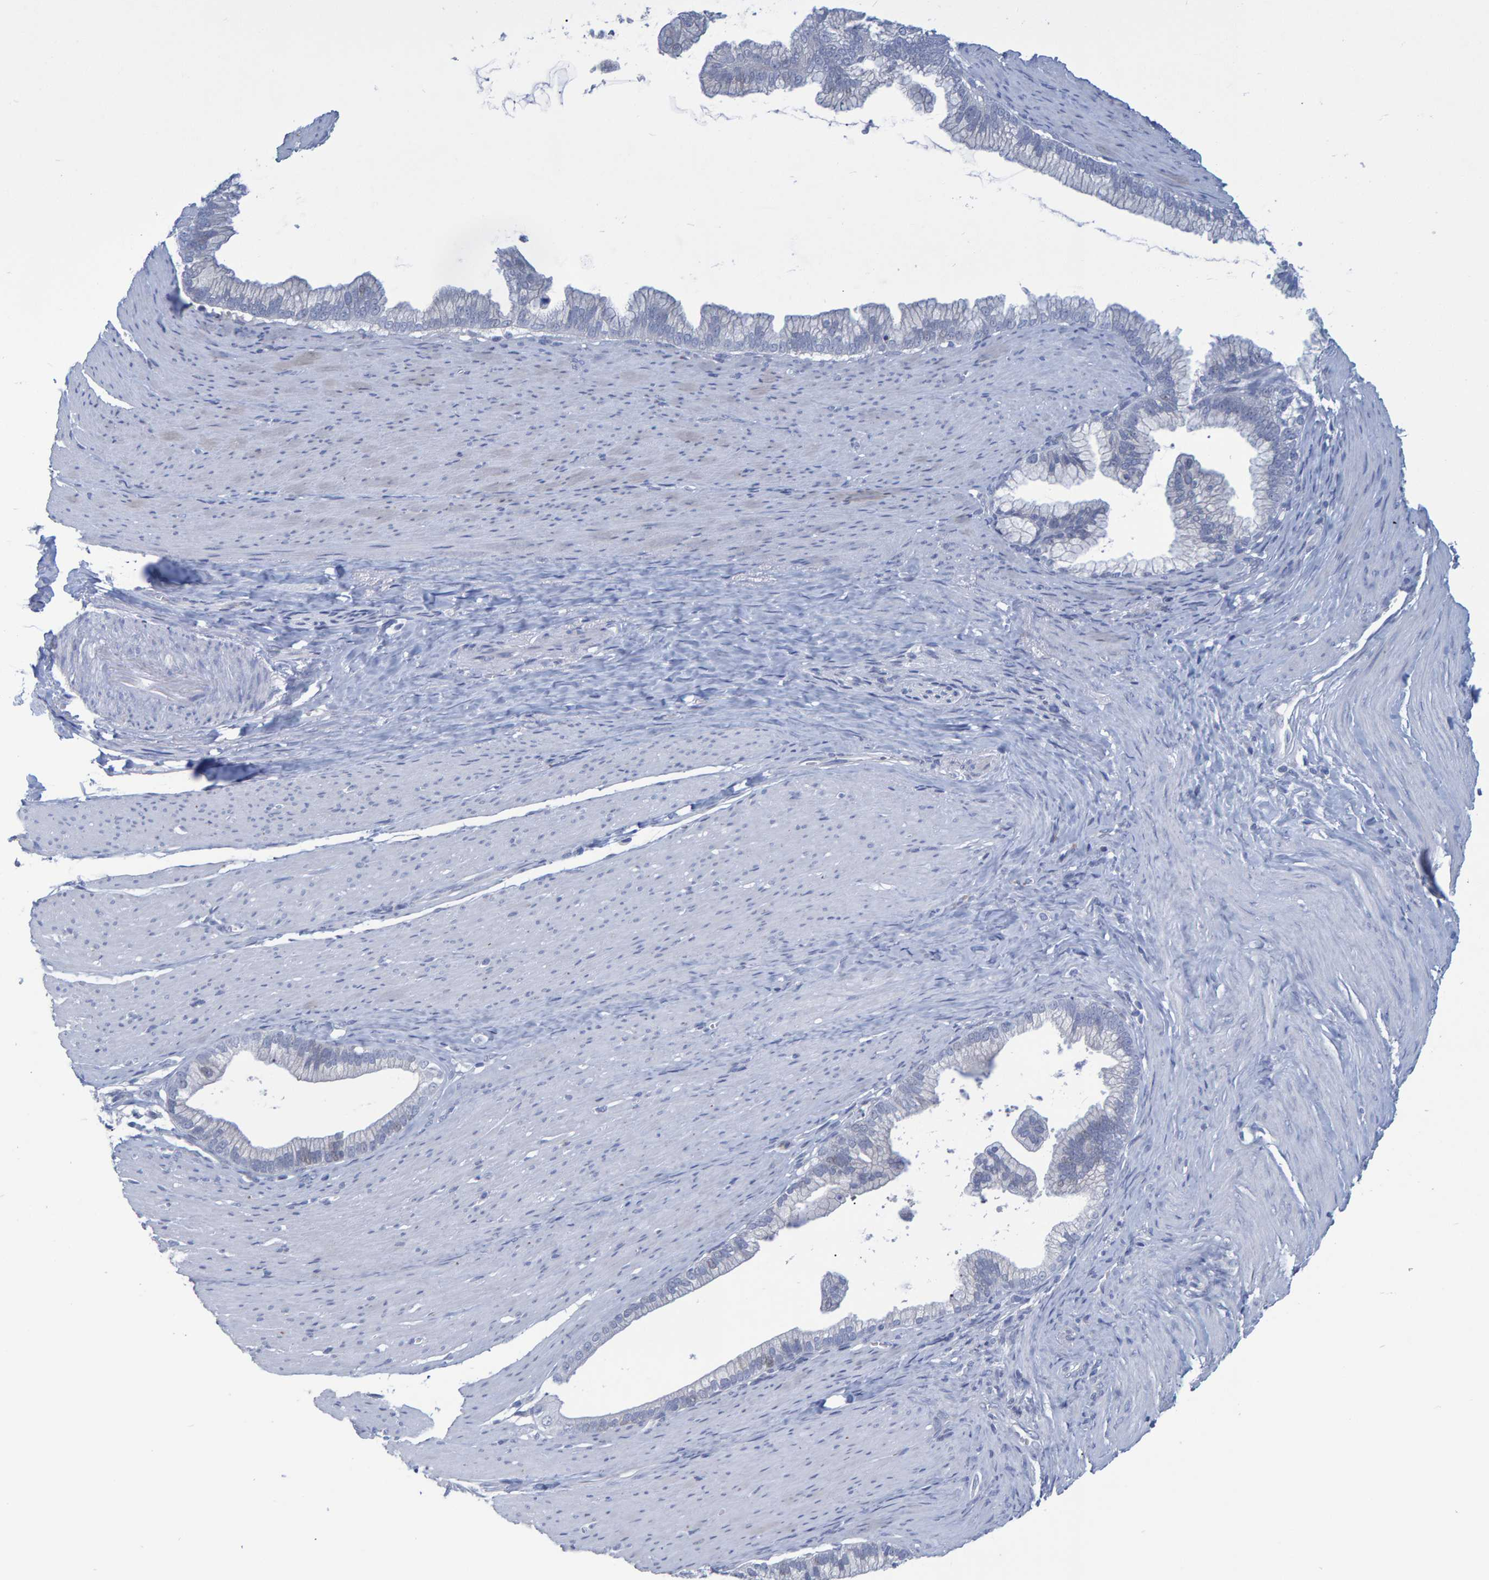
{"staining": {"intensity": "negative", "quantity": "none", "location": "none"}, "tissue": "pancreatic cancer", "cell_type": "Tumor cells", "image_type": "cancer", "snomed": [{"axis": "morphology", "description": "Adenocarcinoma, NOS"}, {"axis": "topography", "description": "Pancreas"}], "caption": "Immunohistochemistry (IHC) histopathology image of pancreatic adenocarcinoma stained for a protein (brown), which displays no positivity in tumor cells.", "gene": "PROCA1", "patient": {"sex": "male", "age": 69}}